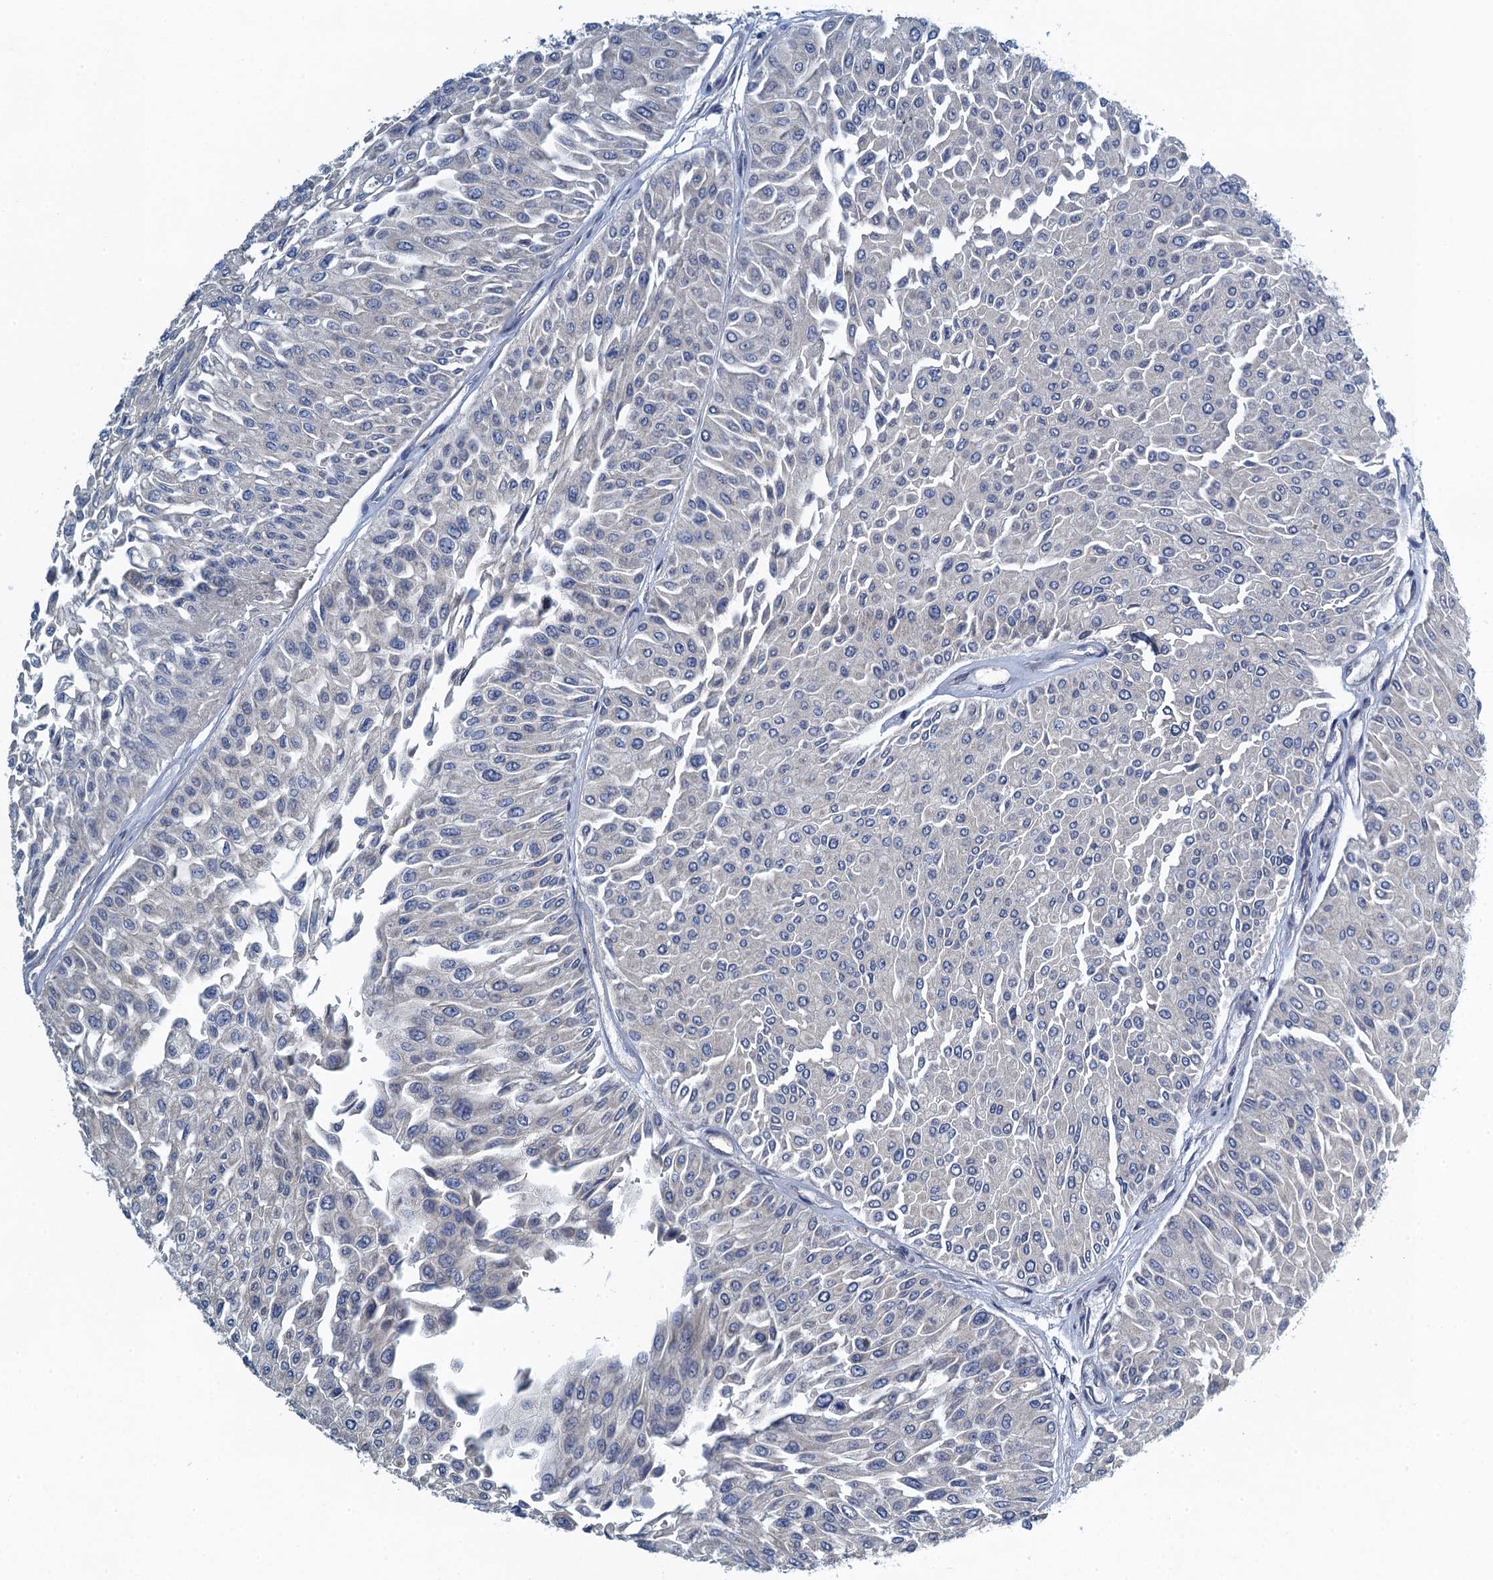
{"staining": {"intensity": "negative", "quantity": "none", "location": "none"}, "tissue": "urothelial cancer", "cell_type": "Tumor cells", "image_type": "cancer", "snomed": [{"axis": "morphology", "description": "Urothelial carcinoma, Low grade"}, {"axis": "topography", "description": "Urinary bladder"}], "caption": "This is an immunohistochemistry (IHC) micrograph of human urothelial carcinoma (low-grade). There is no positivity in tumor cells.", "gene": "ALG2", "patient": {"sex": "male", "age": 67}}